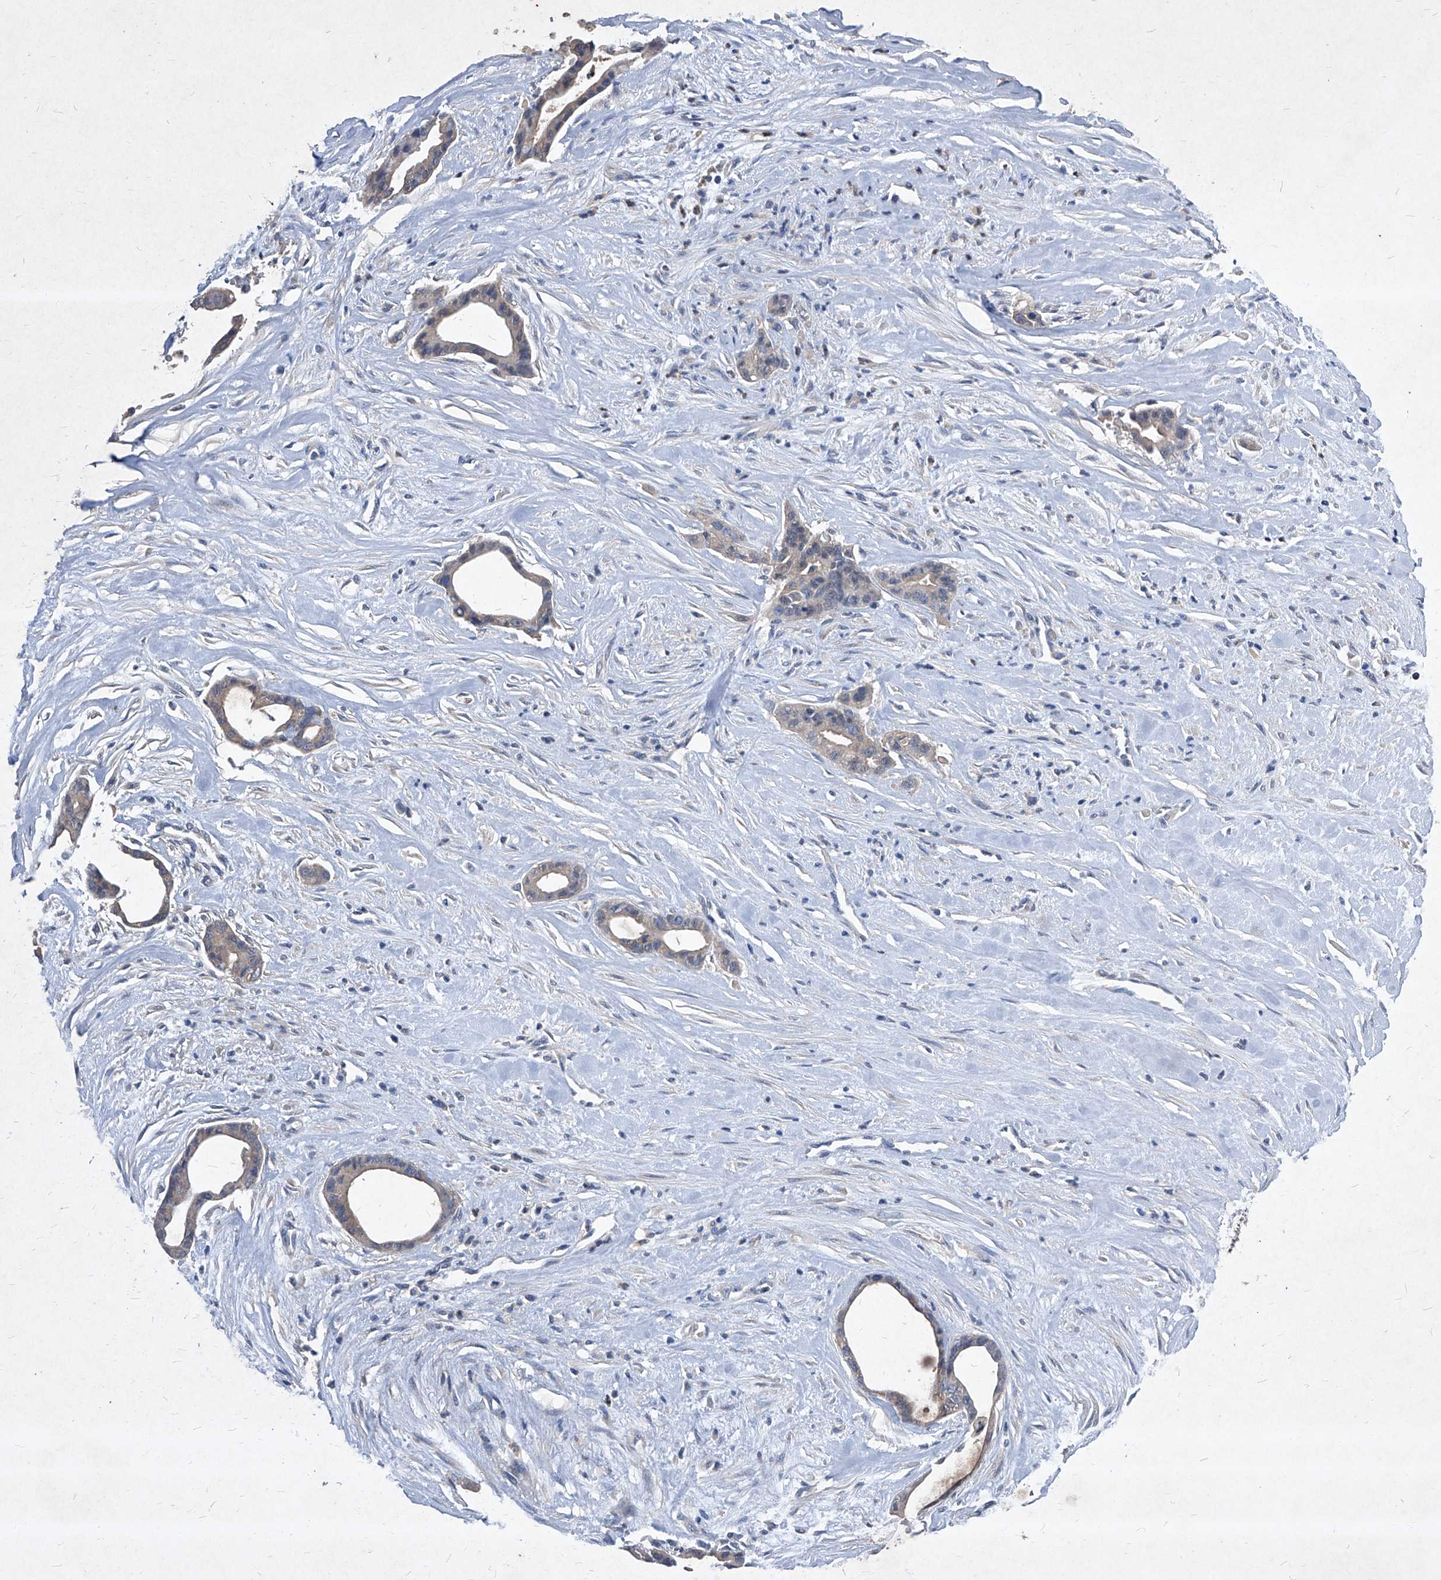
{"staining": {"intensity": "negative", "quantity": "none", "location": "none"}, "tissue": "liver cancer", "cell_type": "Tumor cells", "image_type": "cancer", "snomed": [{"axis": "morphology", "description": "Cholangiocarcinoma"}, {"axis": "topography", "description": "Liver"}], "caption": "A photomicrograph of liver cancer stained for a protein demonstrates no brown staining in tumor cells. The staining was performed using DAB to visualize the protein expression in brown, while the nuclei were stained in blue with hematoxylin (Magnification: 20x).", "gene": "SYNGR1", "patient": {"sex": "female", "age": 55}}